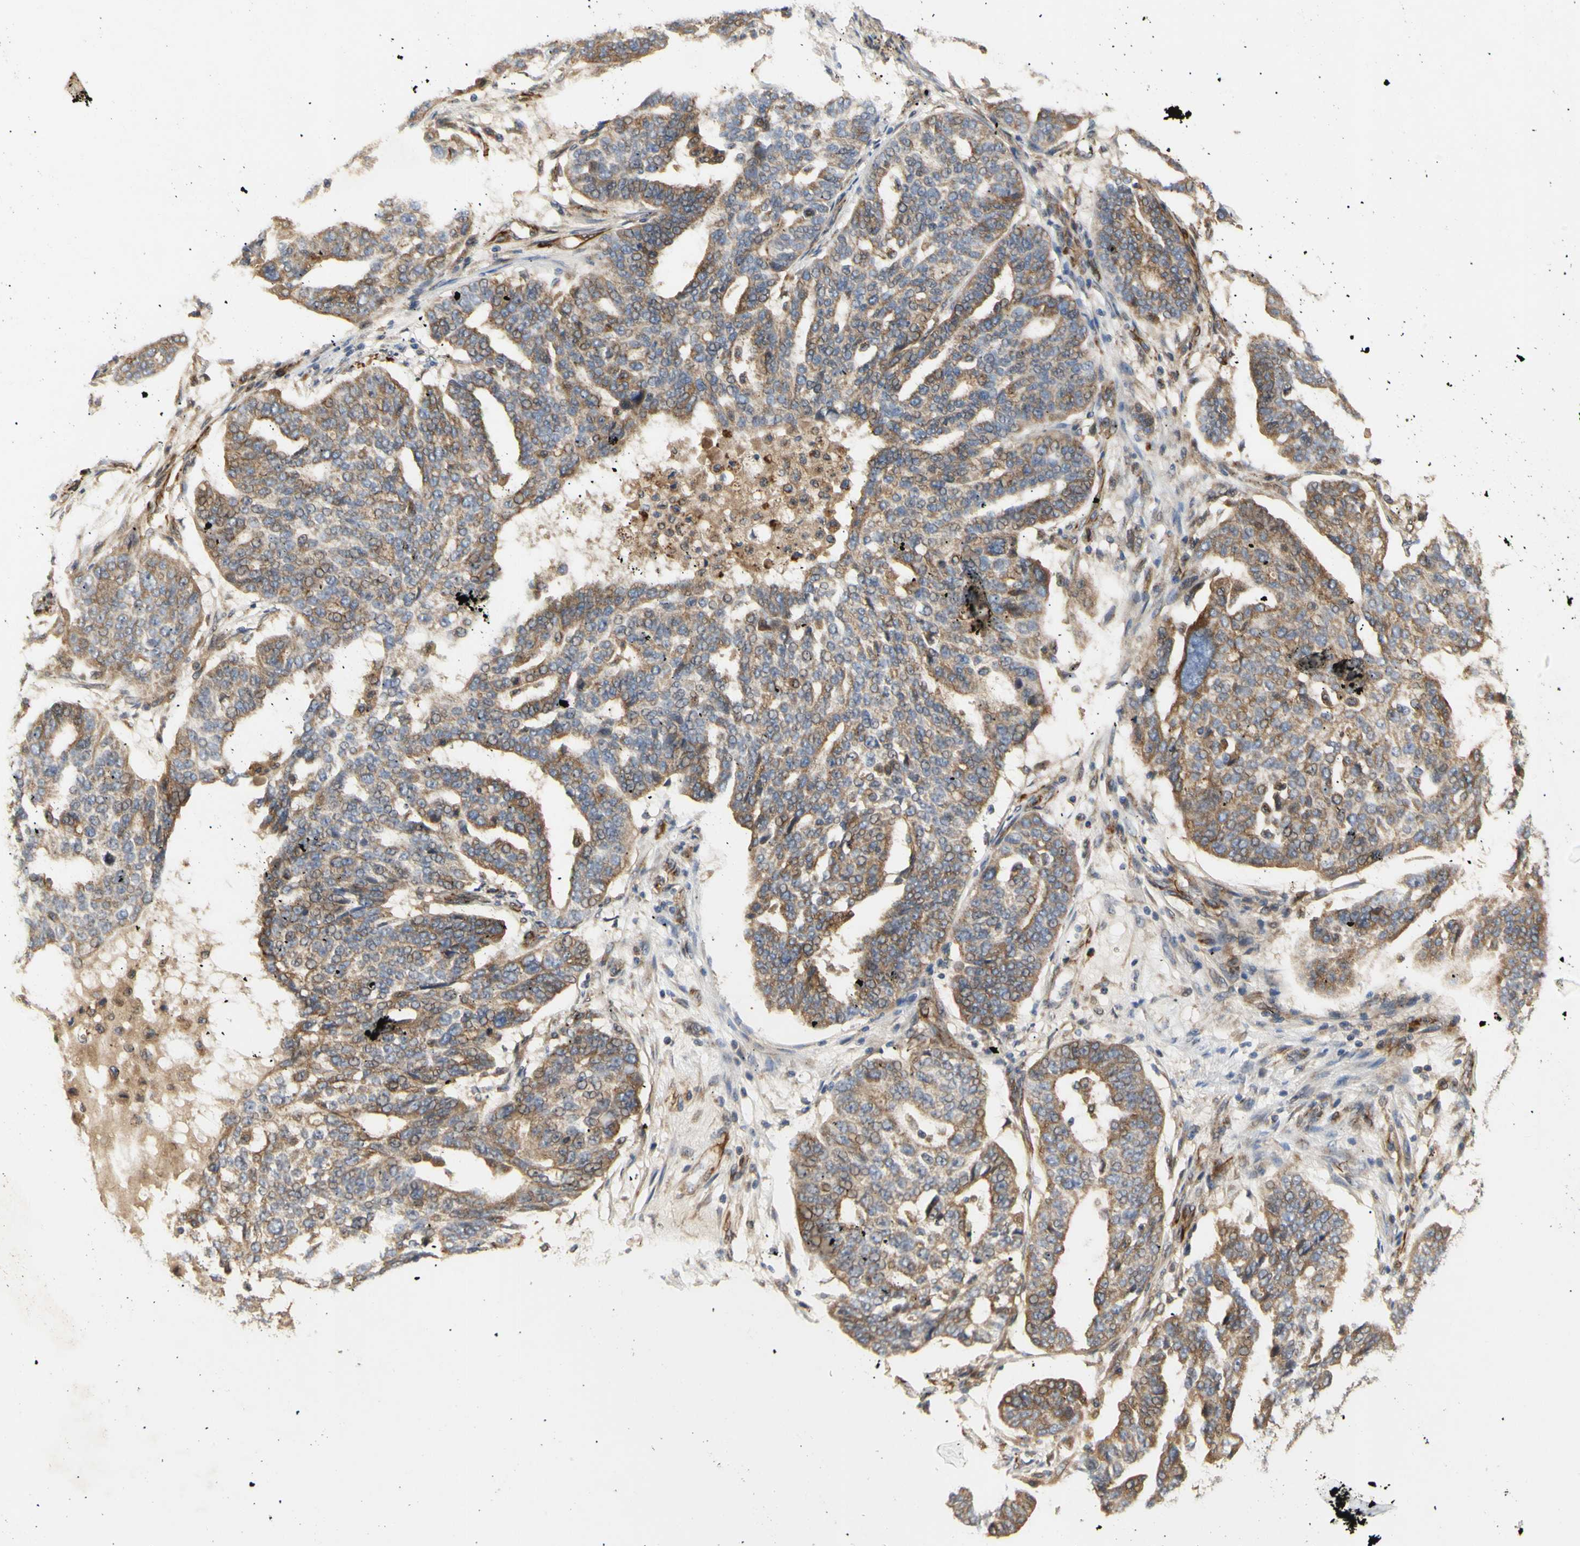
{"staining": {"intensity": "weak", "quantity": ">75%", "location": "cytoplasmic/membranous"}, "tissue": "ovarian cancer", "cell_type": "Tumor cells", "image_type": "cancer", "snomed": [{"axis": "morphology", "description": "Cystadenocarcinoma, serous, NOS"}, {"axis": "topography", "description": "Ovary"}], "caption": "Immunohistochemistry (IHC) of human ovarian cancer displays low levels of weak cytoplasmic/membranous positivity in approximately >75% of tumor cells.", "gene": "TUBG2", "patient": {"sex": "female", "age": 59}}